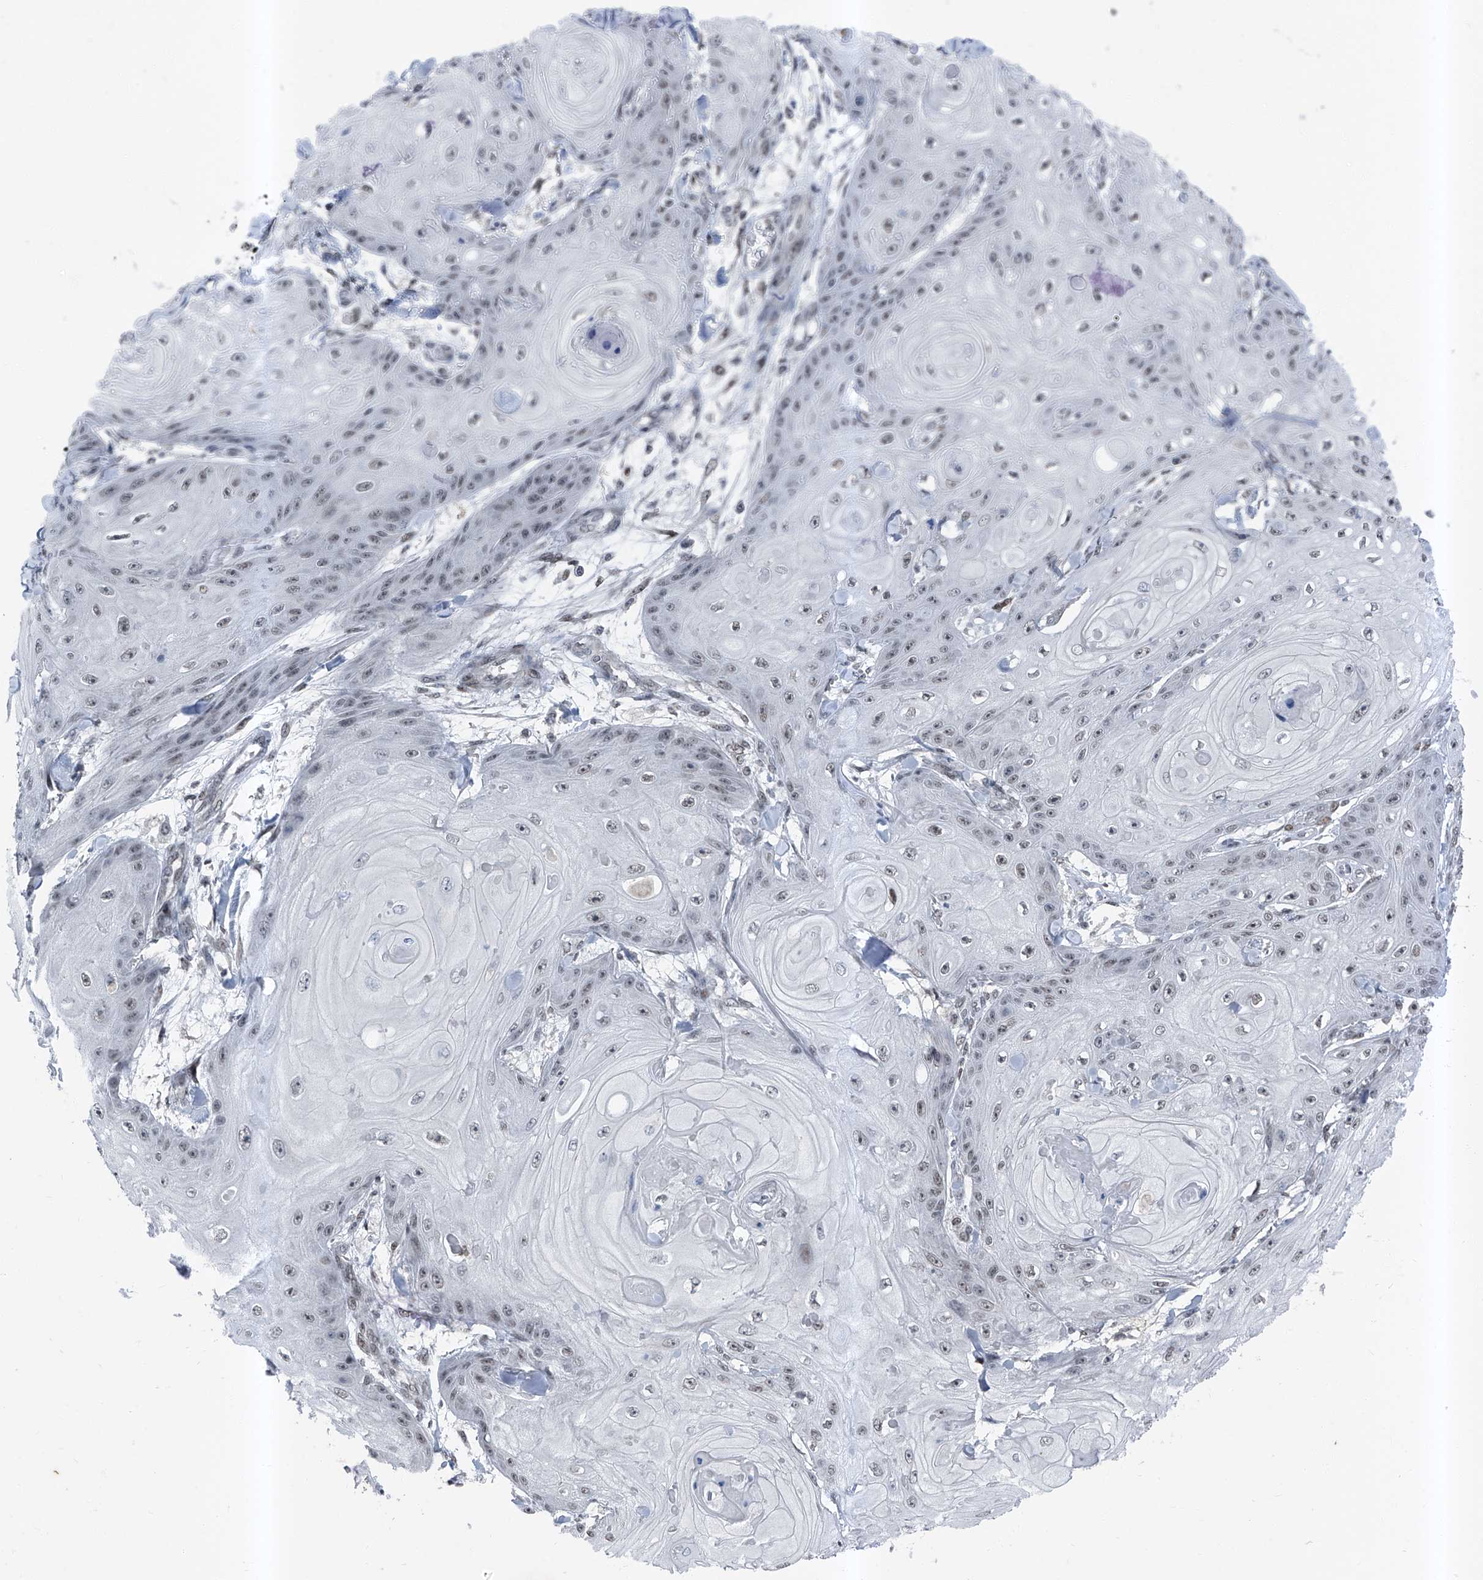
{"staining": {"intensity": "weak", "quantity": "<25%", "location": "nuclear"}, "tissue": "skin cancer", "cell_type": "Tumor cells", "image_type": "cancer", "snomed": [{"axis": "morphology", "description": "Squamous cell carcinoma, NOS"}, {"axis": "topography", "description": "Skin"}], "caption": "The histopathology image shows no significant expression in tumor cells of skin cancer.", "gene": "BMI1", "patient": {"sex": "male", "age": 74}}